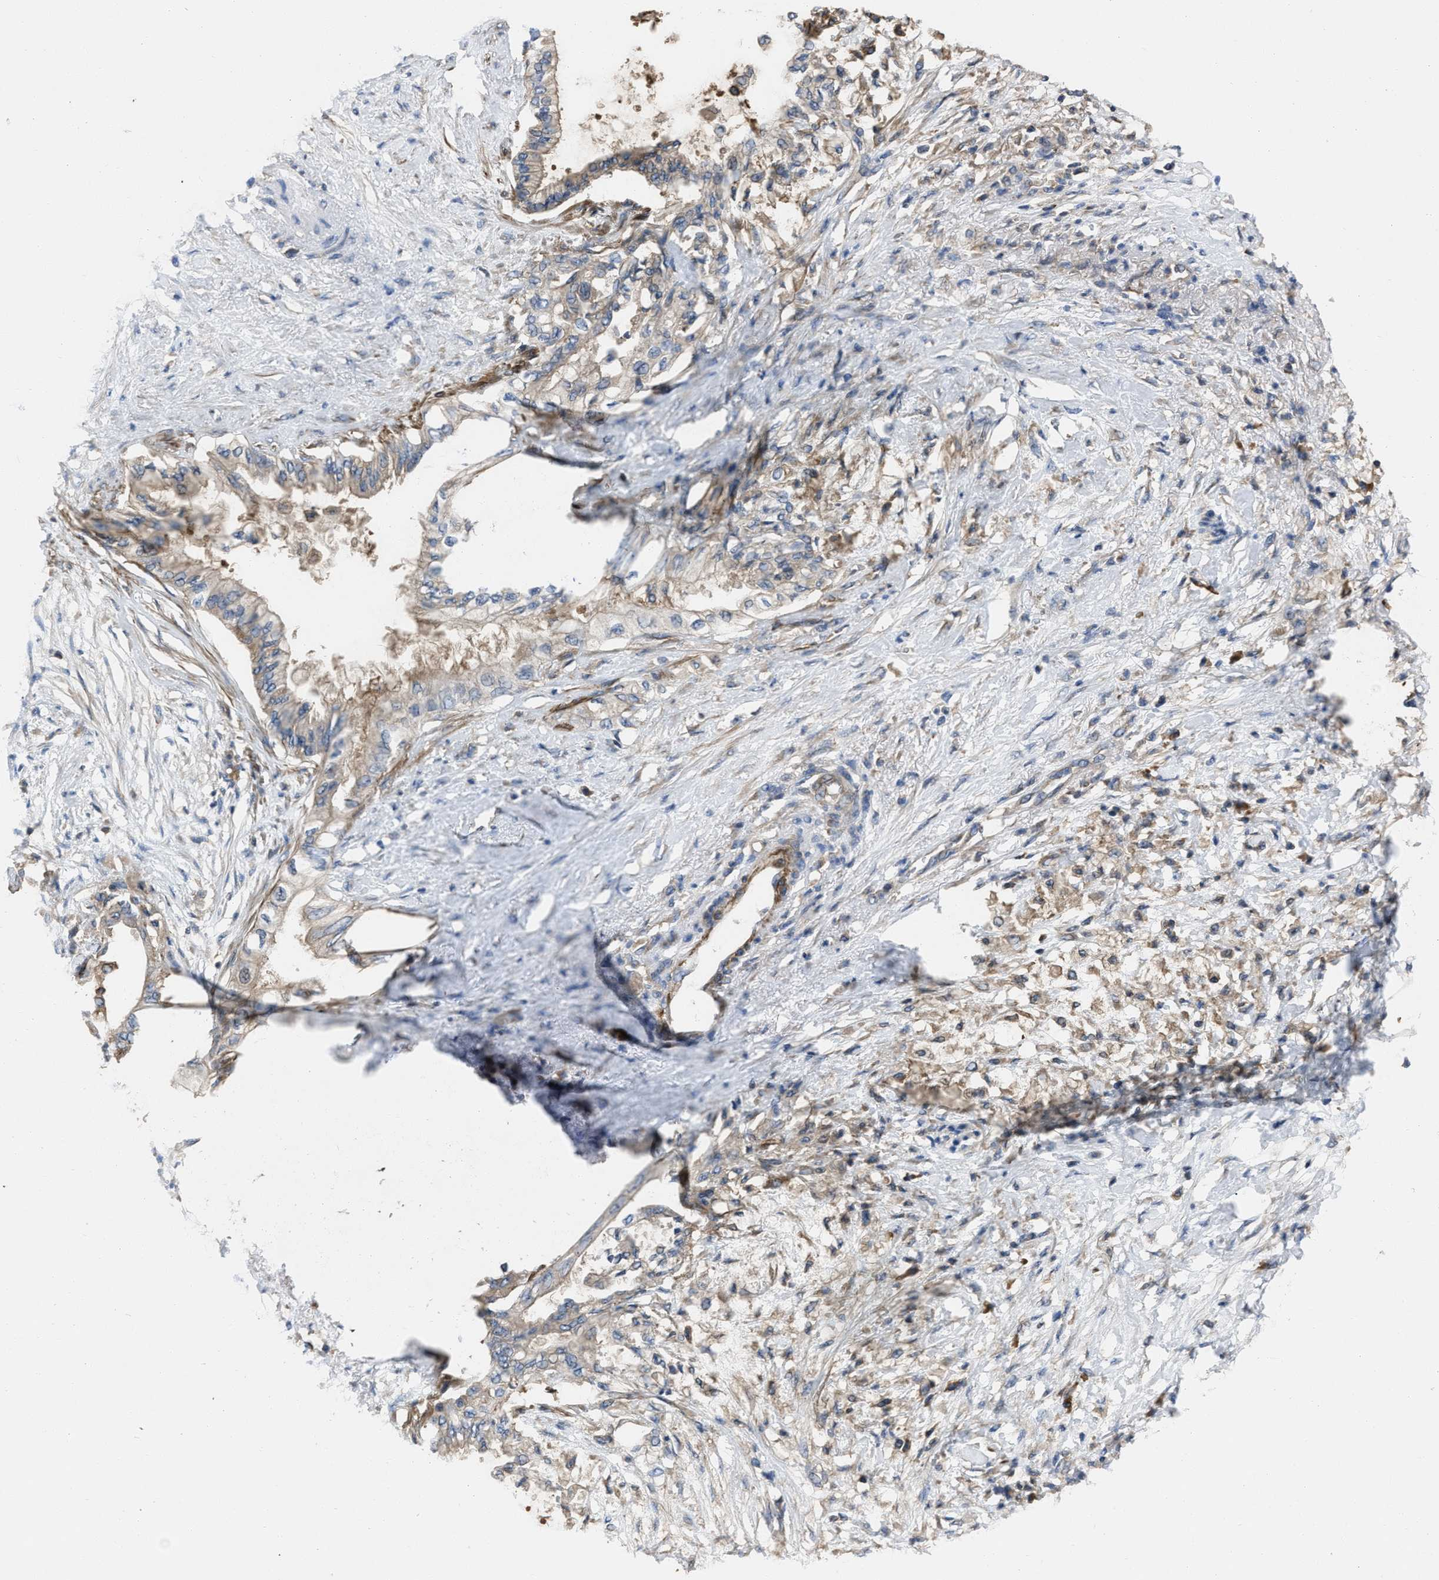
{"staining": {"intensity": "weak", "quantity": ">75%", "location": "cytoplasmic/membranous"}, "tissue": "pancreatic cancer", "cell_type": "Tumor cells", "image_type": "cancer", "snomed": [{"axis": "morphology", "description": "Normal tissue, NOS"}, {"axis": "morphology", "description": "Adenocarcinoma, NOS"}, {"axis": "topography", "description": "Pancreas"}, {"axis": "topography", "description": "Duodenum"}], "caption": "Immunohistochemical staining of pancreatic cancer exhibits low levels of weak cytoplasmic/membranous protein staining in about >75% of tumor cells.", "gene": "YARS1", "patient": {"sex": "female", "age": 60}}